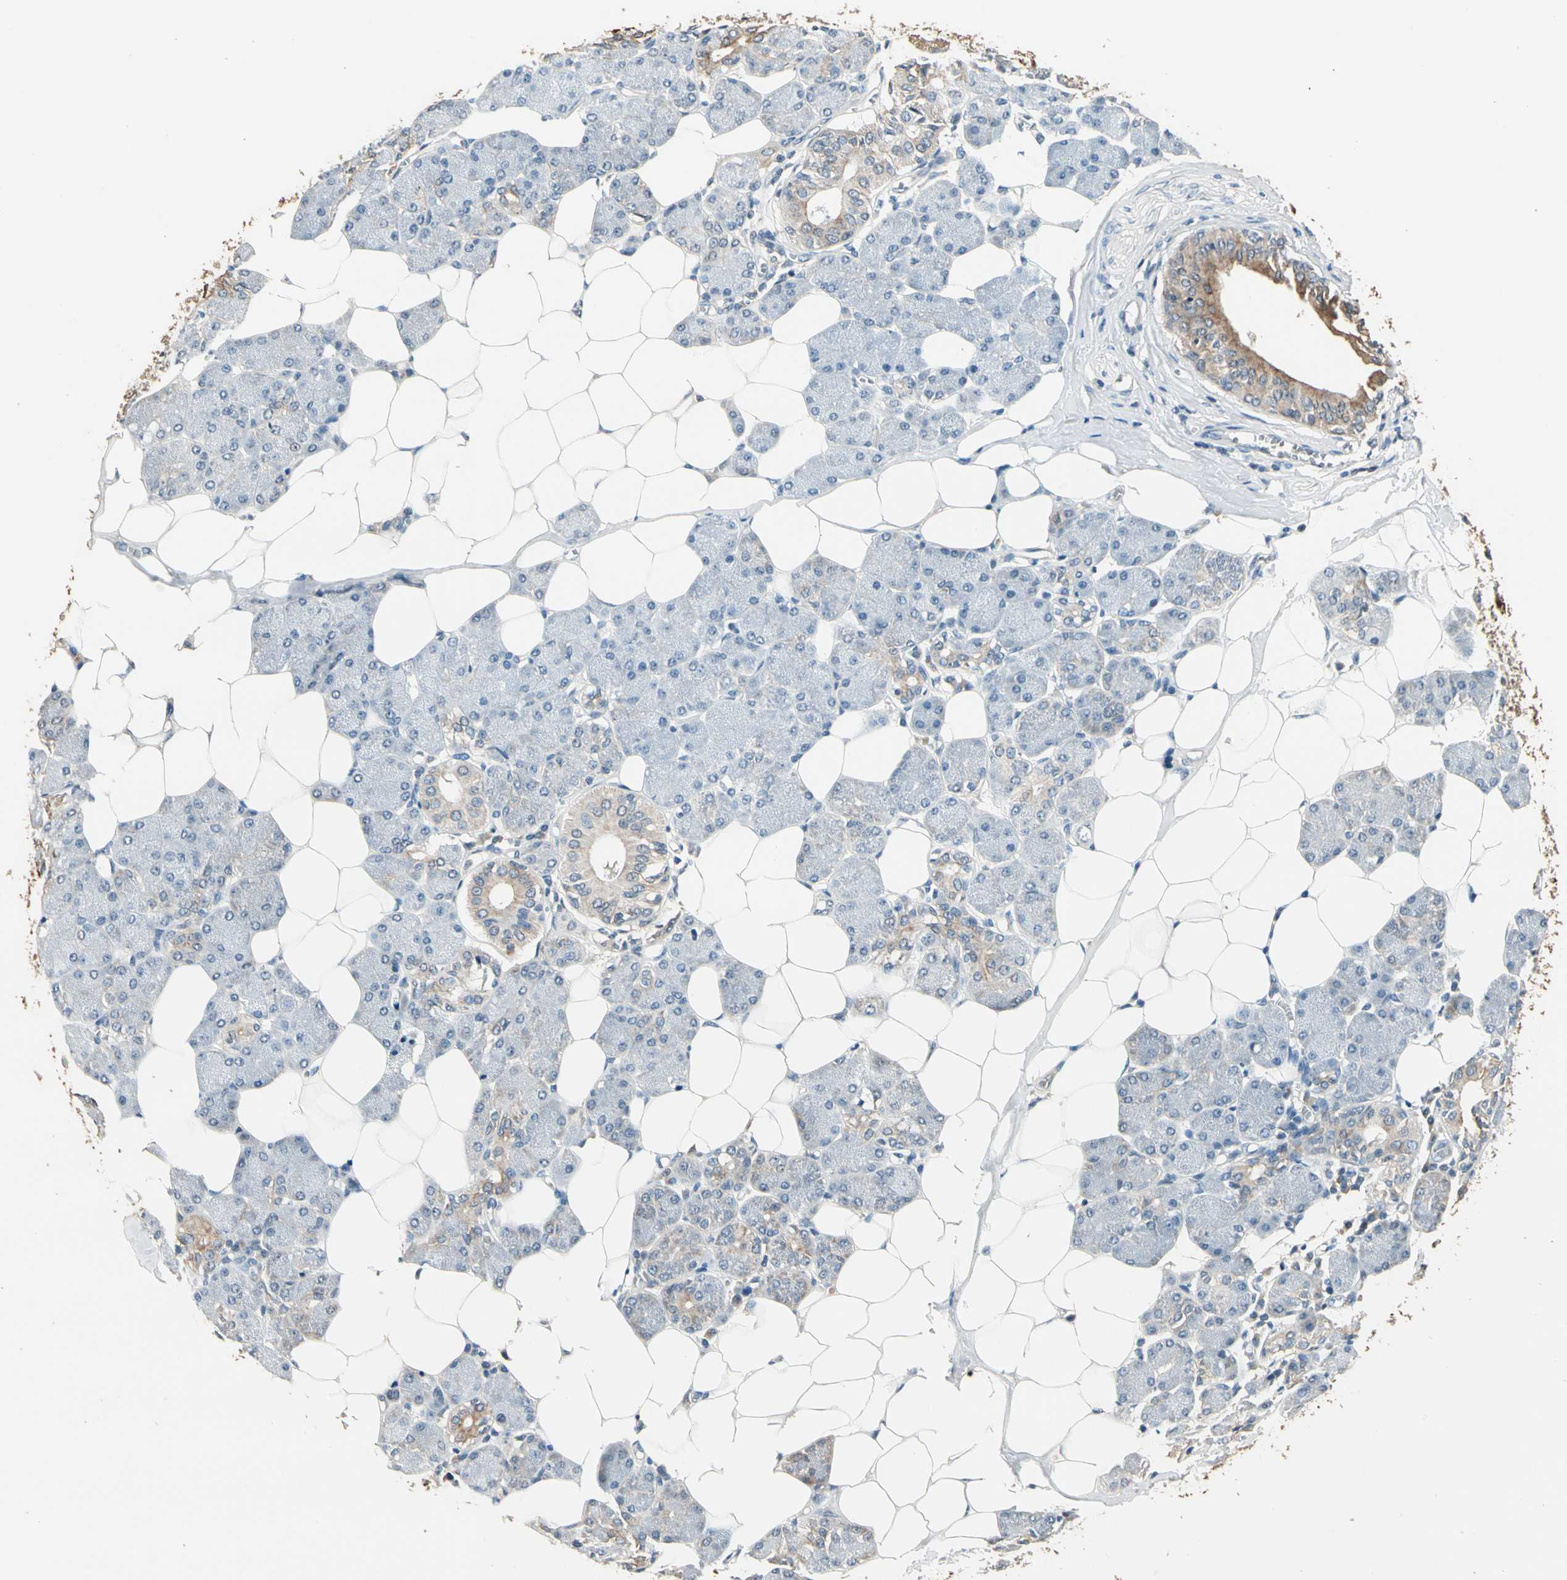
{"staining": {"intensity": "weak", "quantity": "<25%", "location": "cytoplasmic/membranous"}, "tissue": "salivary gland", "cell_type": "Glandular cells", "image_type": "normal", "snomed": [{"axis": "morphology", "description": "Normal tissue, NOS"}, {"axis": "morphology", "description": "Adenoma, NOS"}, {"axis": "topography", "description": "Salivary gland"}], "caption": "Glandular cells show no significant protein expression in unremarkable salivary gland.", "gene": "MAP3K7", "patient": {"sex": "female", "age": 32}}